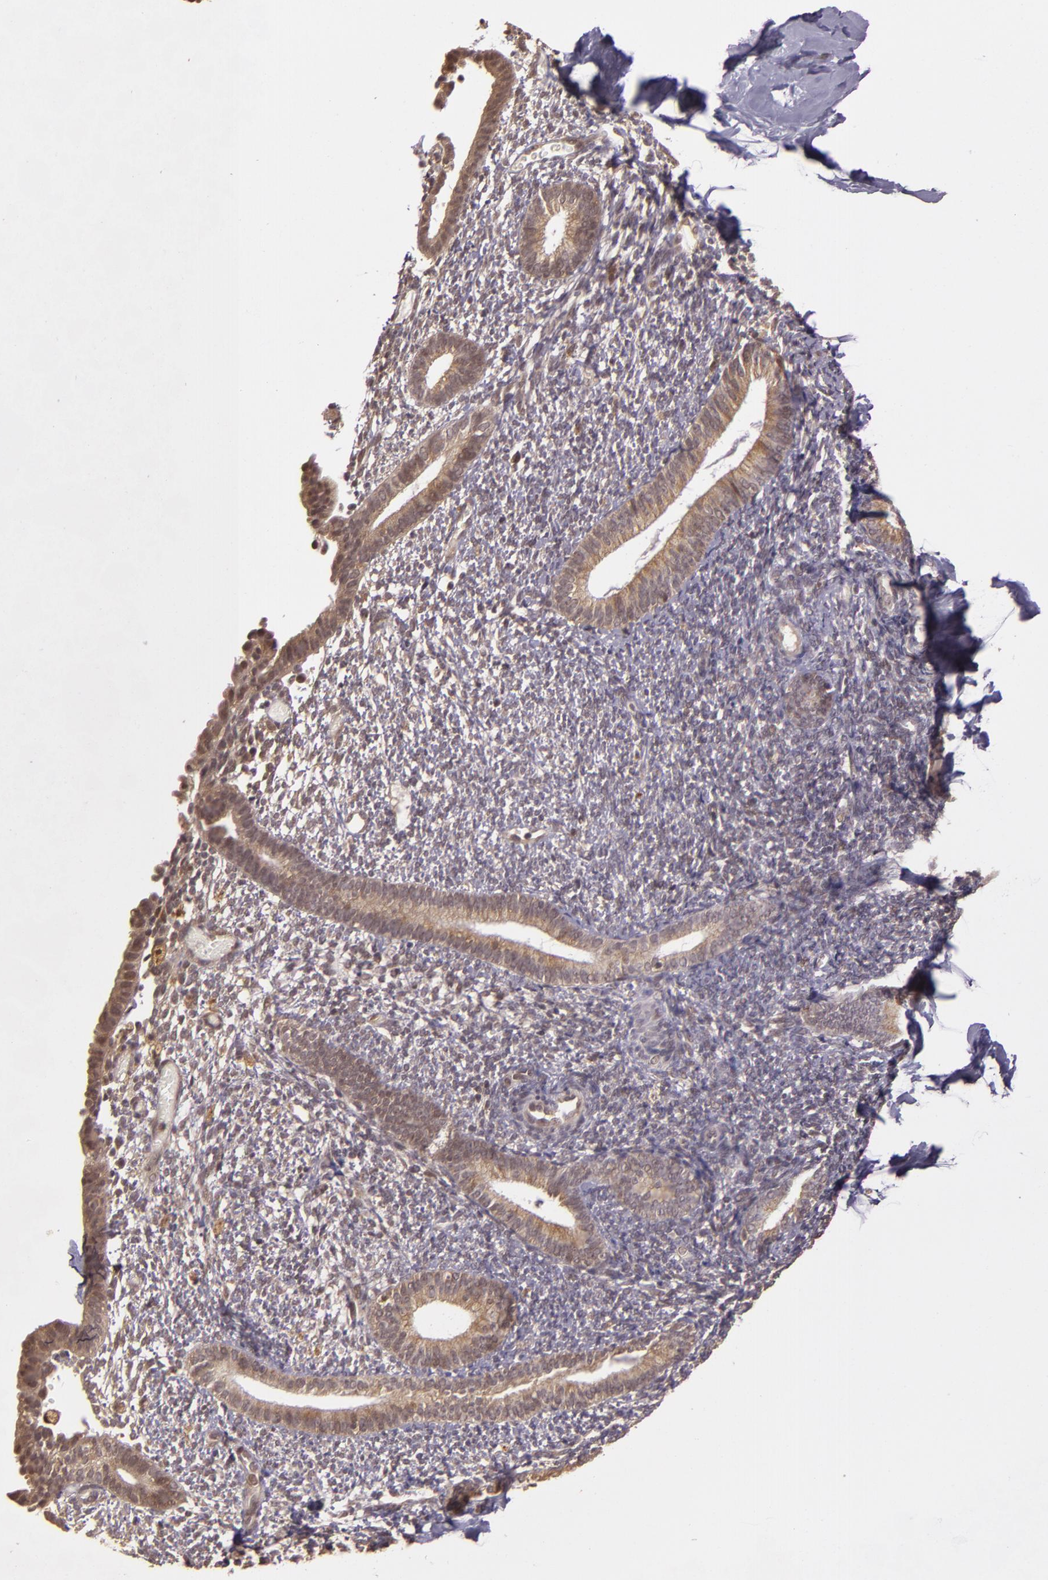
{"staining": {"intensity": "weak", "quantity": "25%-75%", "location": "nuclear"}, "tissue": "endometrium", "cell_type": "Cells in endometrial stroma", "image_type": "normal", "snomed": [{"axis": "morphology", "description": "Normal tissue, NOS"}, {"axis": "topography", "description": "Smooth muscle"}, {"axis": "topography", "description": "Endometrium"}], "caption": "Immunohistochemical staining of unremarkable human endometrium reveals weak nuclear protein positivity in approximately 25%-75% of cells in endometrial stroma. Immunohistochemistry (ihc) stains the protein of interest in brown and the nuclei are stained blue.", "gene": "TXNRD2", "patient": {"sex": "female", "age": 57}}